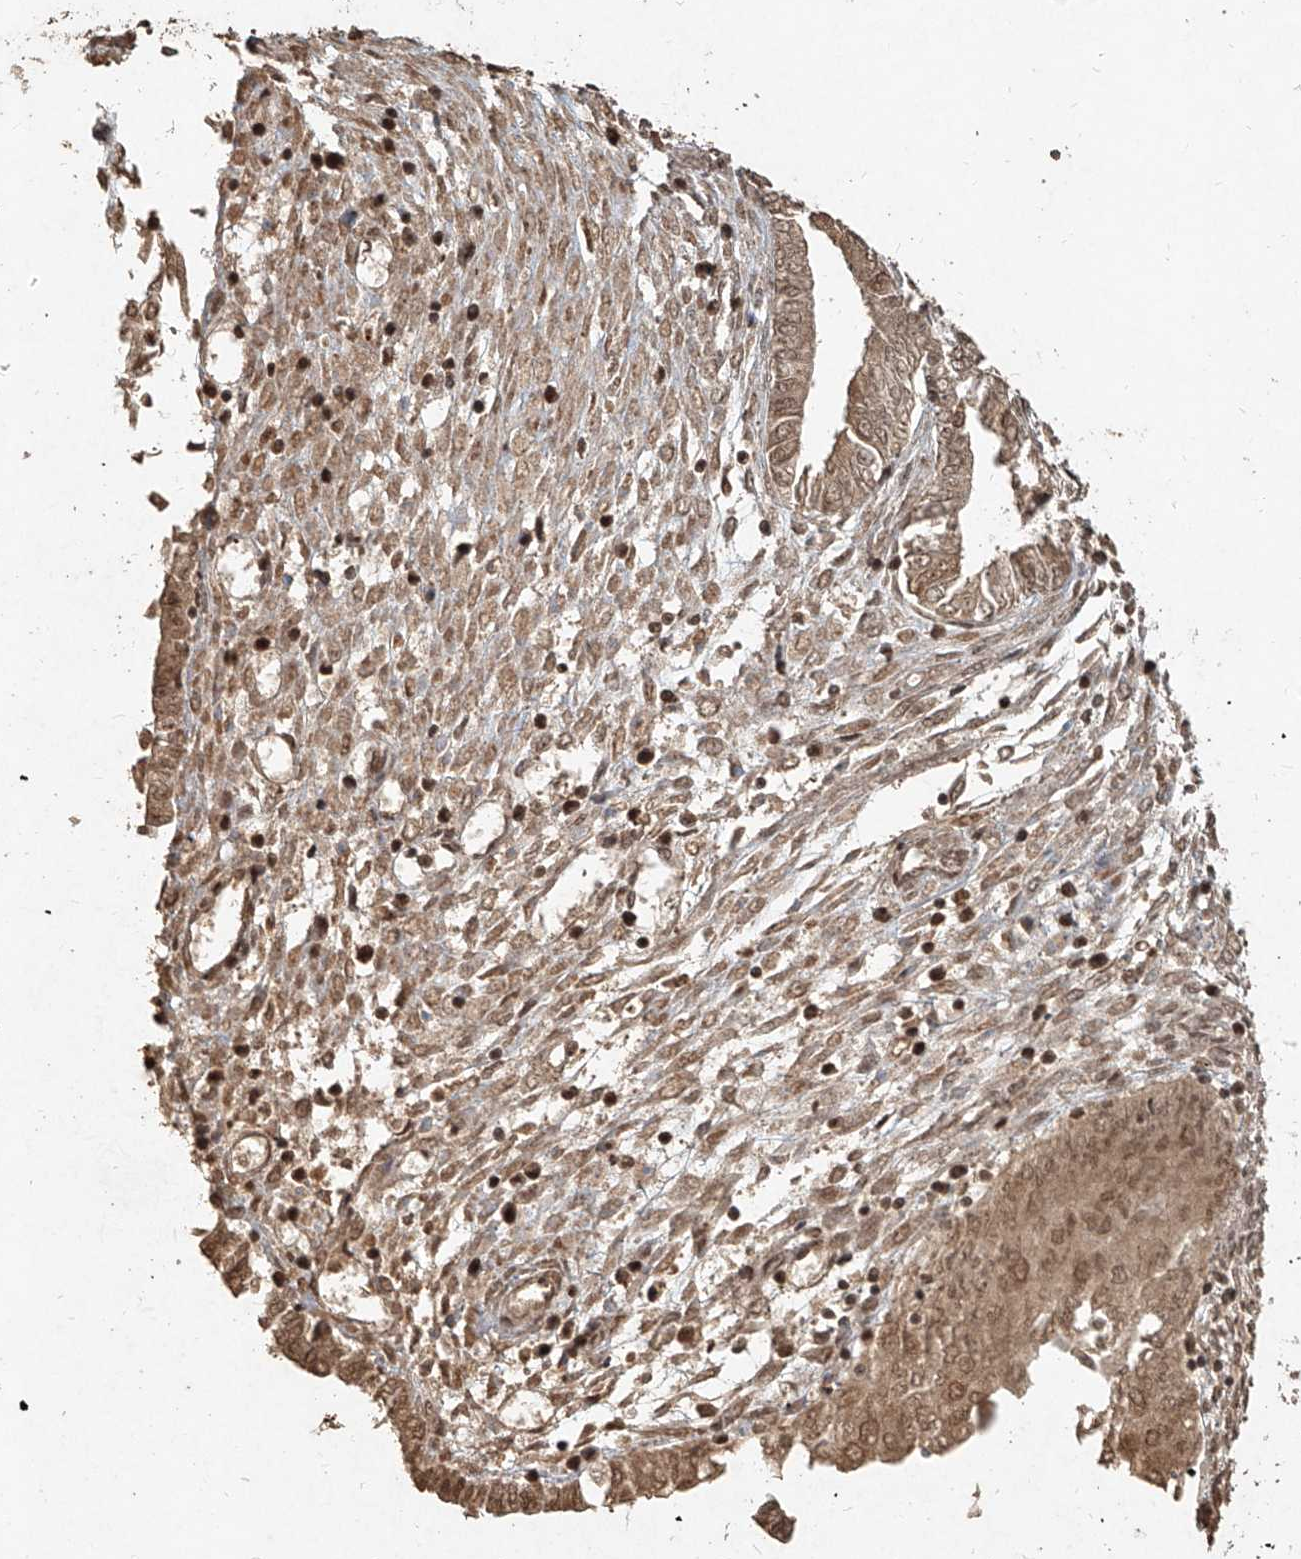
{"staining": {"intensity": "moderate", "quantity": ">75%", "location": "cytoplasmic/membranous,nuclear"}, "tissue": "endometrial cancer", "cell_type": "Tumor cells", "image_type": "cancer", "snomed": [{"axis": "morphology", "description": "Adenocarcinoma, NOS"}, {"axis": "topography", "description": "Endometrium"}], "caption": "DAB (3,3'-diaminobenzidine) immunohistochemical staining of adenocarcinoma (endometrial) exhibits moderate cytoplasmic/membranous and nuclear protein positivity in about >75% of tumor cells. (IHC, brightfield microscopy, high magnification).", "gene": "UBE2K", "patient": {"sex": "female", "age": 53}}